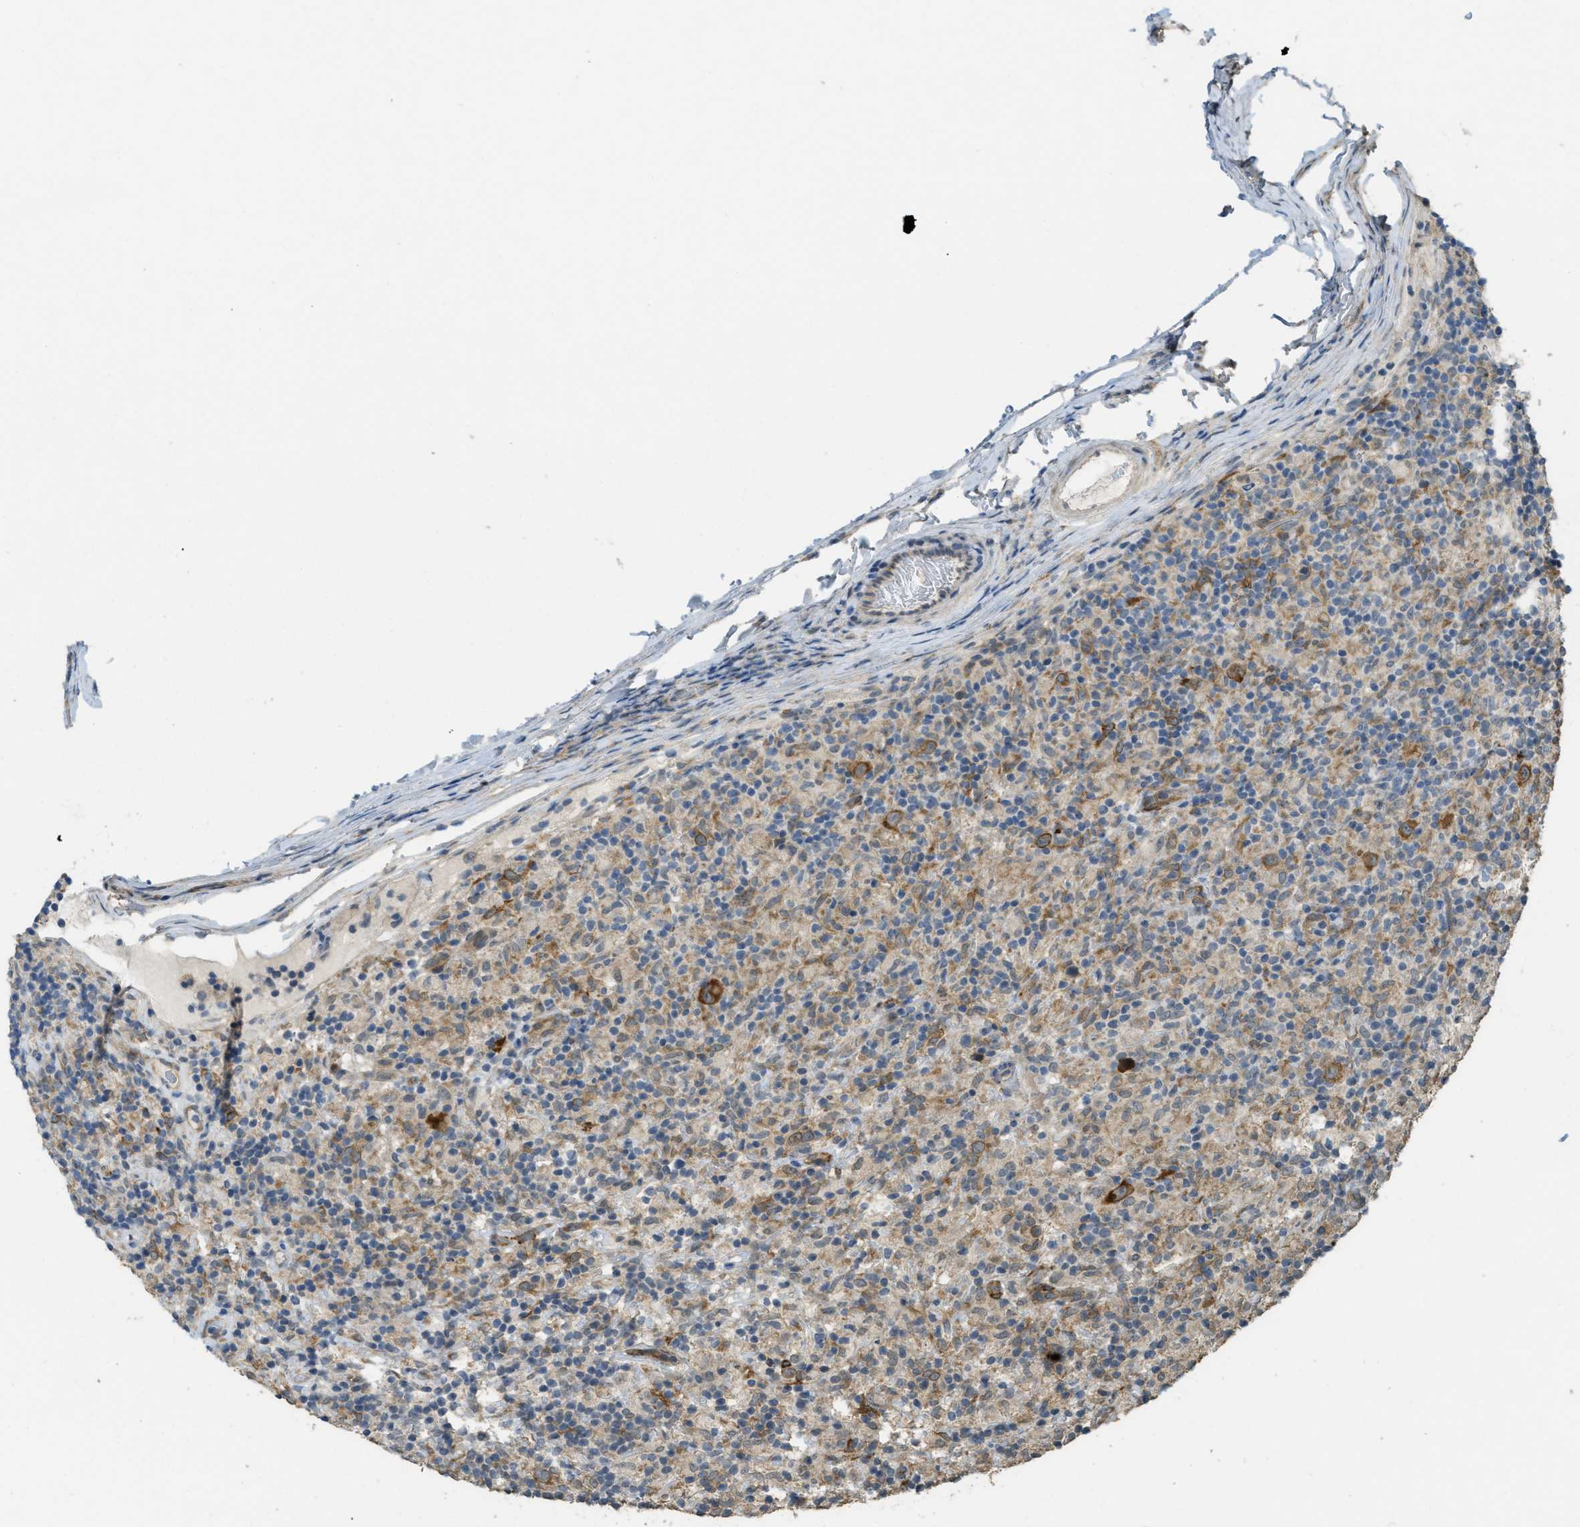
{"staining": {"intensity": "moderate", "quantity": "25%-75%", "location": "cytoplasmic/membranous"}, "tissue": "lymphoma", "cell_type": "Tumor cells", "image_type": "cancer", "snomed": [{"axis": "morphology", "description": "Hodgkin's disease, NOS"}, {"axis": "topography", "description": "Lymph node"}], "caption": "Hodgkin's disease stained for a protein (brown) demonstrates moderate cytoplasmic/membranous positive expression in approximately 25%-75% of tumor cells.", "gene": "IGF2BP2", "patient": {"sex": "male", "age": 70}}